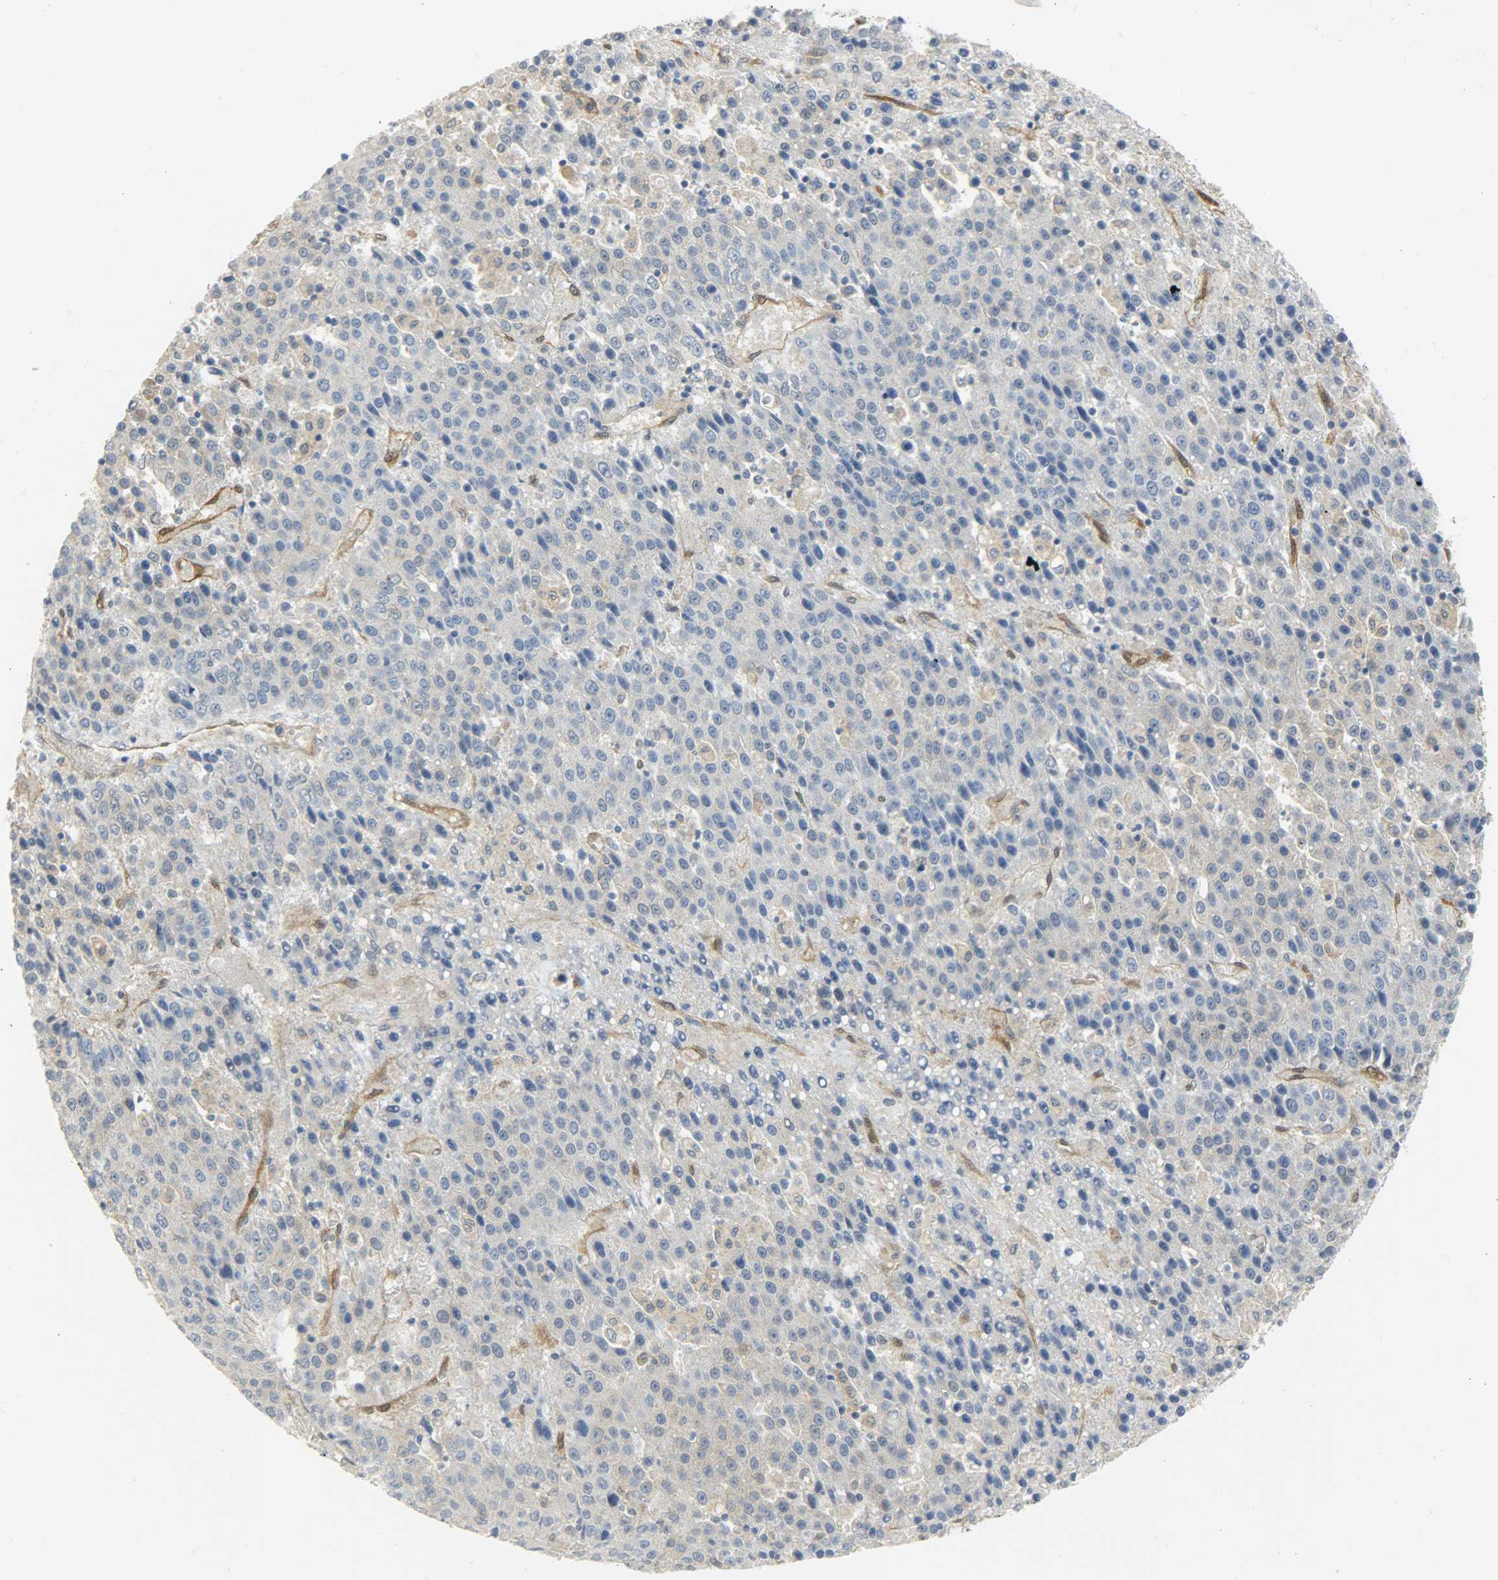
{"staining": {"intensity": "negative", "quantity": "none", "location": "none"}, "tissue": "liver cancer", "cell_type": "Tumor cells", "image_type": "cancer", "snomed": [{"axis": "morphology", "description": "Carcinoma, Hepatocellular, NOS"}, {"axis": "topography", "description": "Liver"}], "caption": "High power microscopy histopathology image of an immunohistochemistry (IHC) micrograph of hepatocellular carcinoma (liver), revealing no significant staining in tumor cells.", "gene": "FKBP1A", "patient": {"sex": "female", "age": 53}}